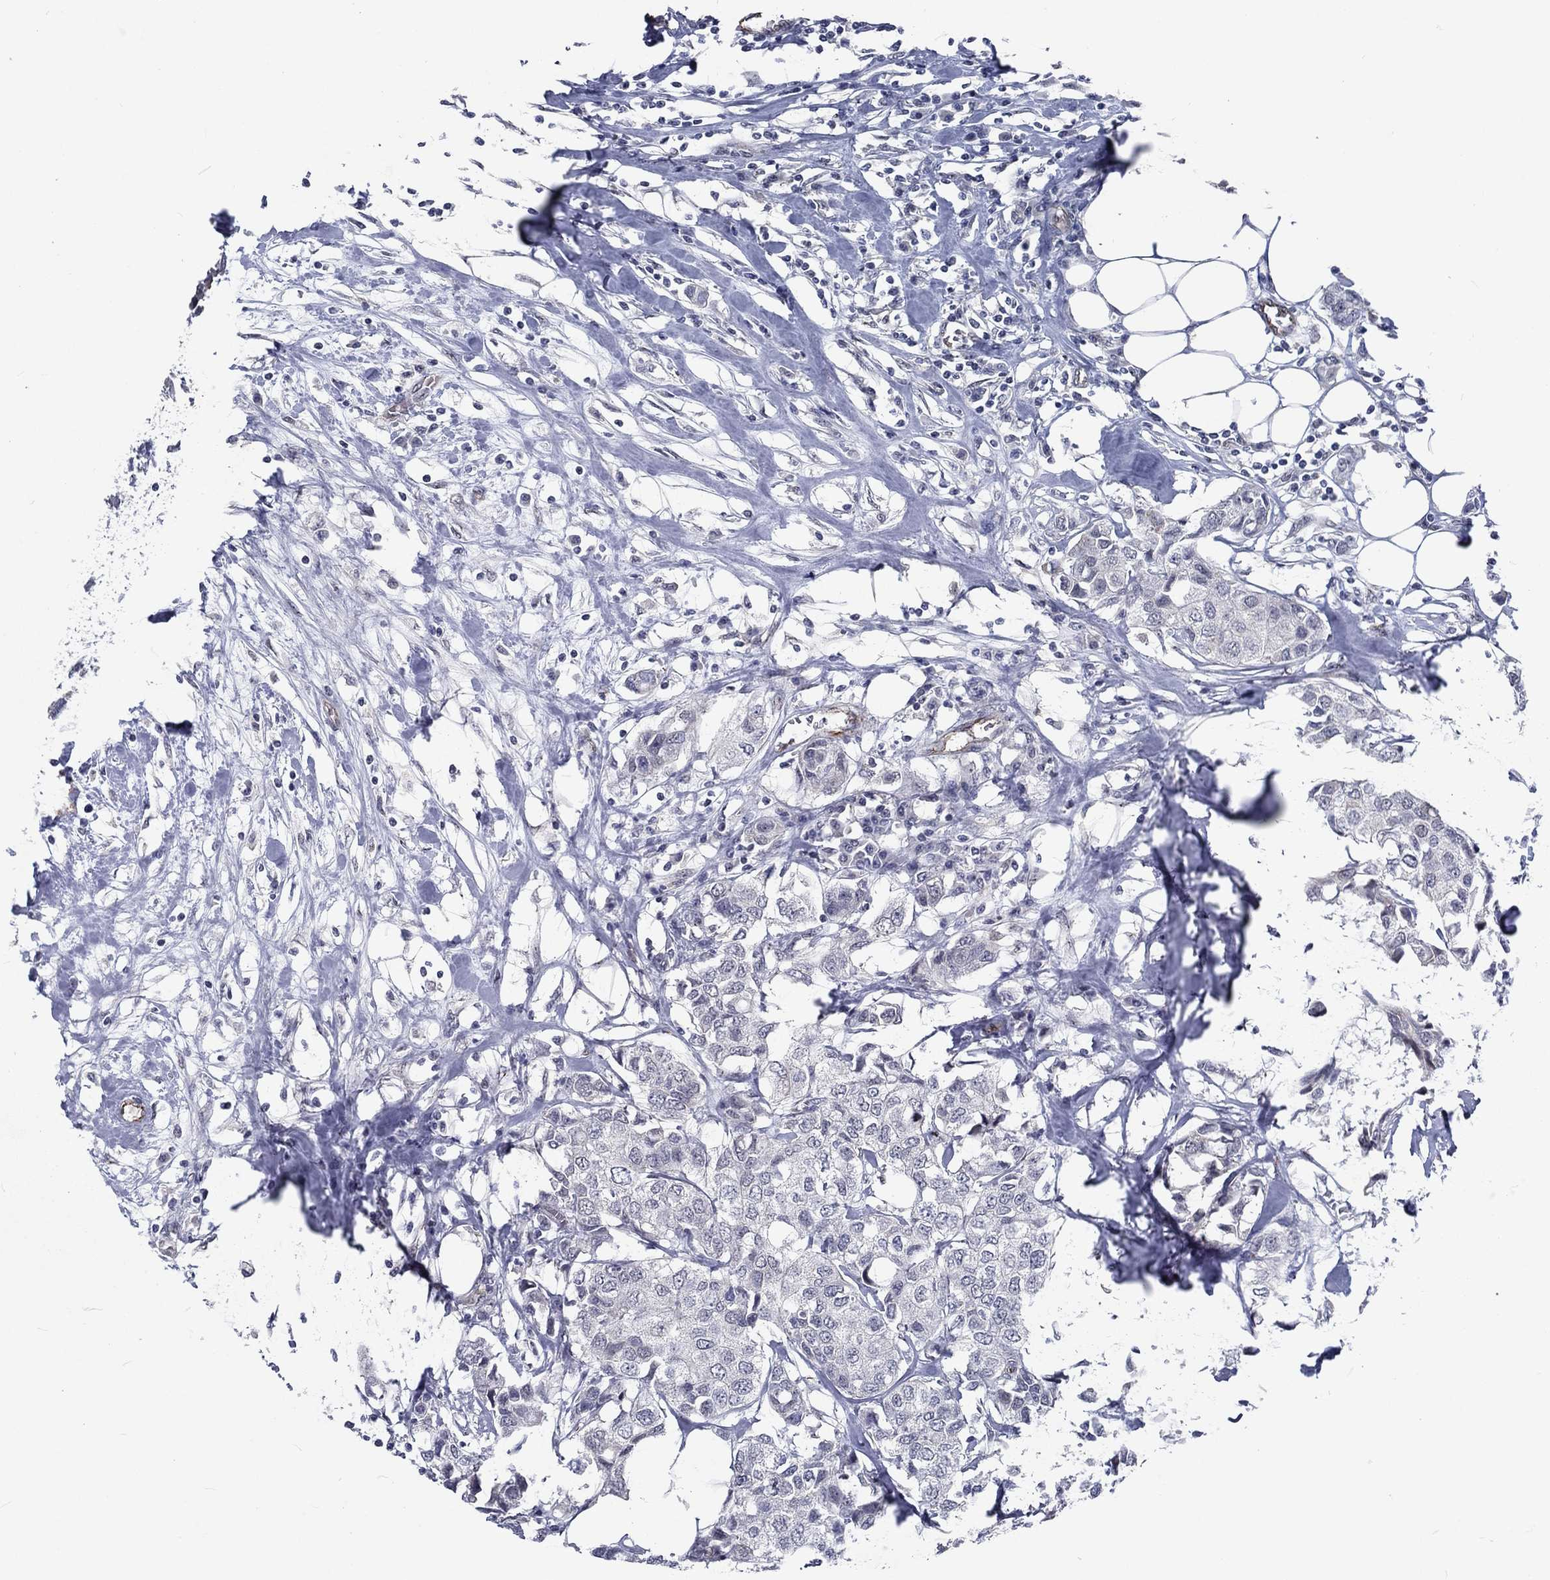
{"staining": {"intensity": "negative", "quantity": "none", "location": "none"}, "tissue": "breast cancer", "cell_type": "Tumor cells", "image_type": "cancer", "snomed": [{"axis": "morphology", "description": "Duct carcinoma"}, {"axis": "topography", "description": "Breast"}], "caption": "Breast cancer was stained to show a protein in brown. There is no significant staining in tumor cells. Brightfield microscopy of immunohistochemistry stained with DAB (3,3'-diaminobenzidine) (brown) and hematoxylin (blue), captured at high magnification.", "gene": "ZBED1", "patient": {"sex": "female", "age": 80}}